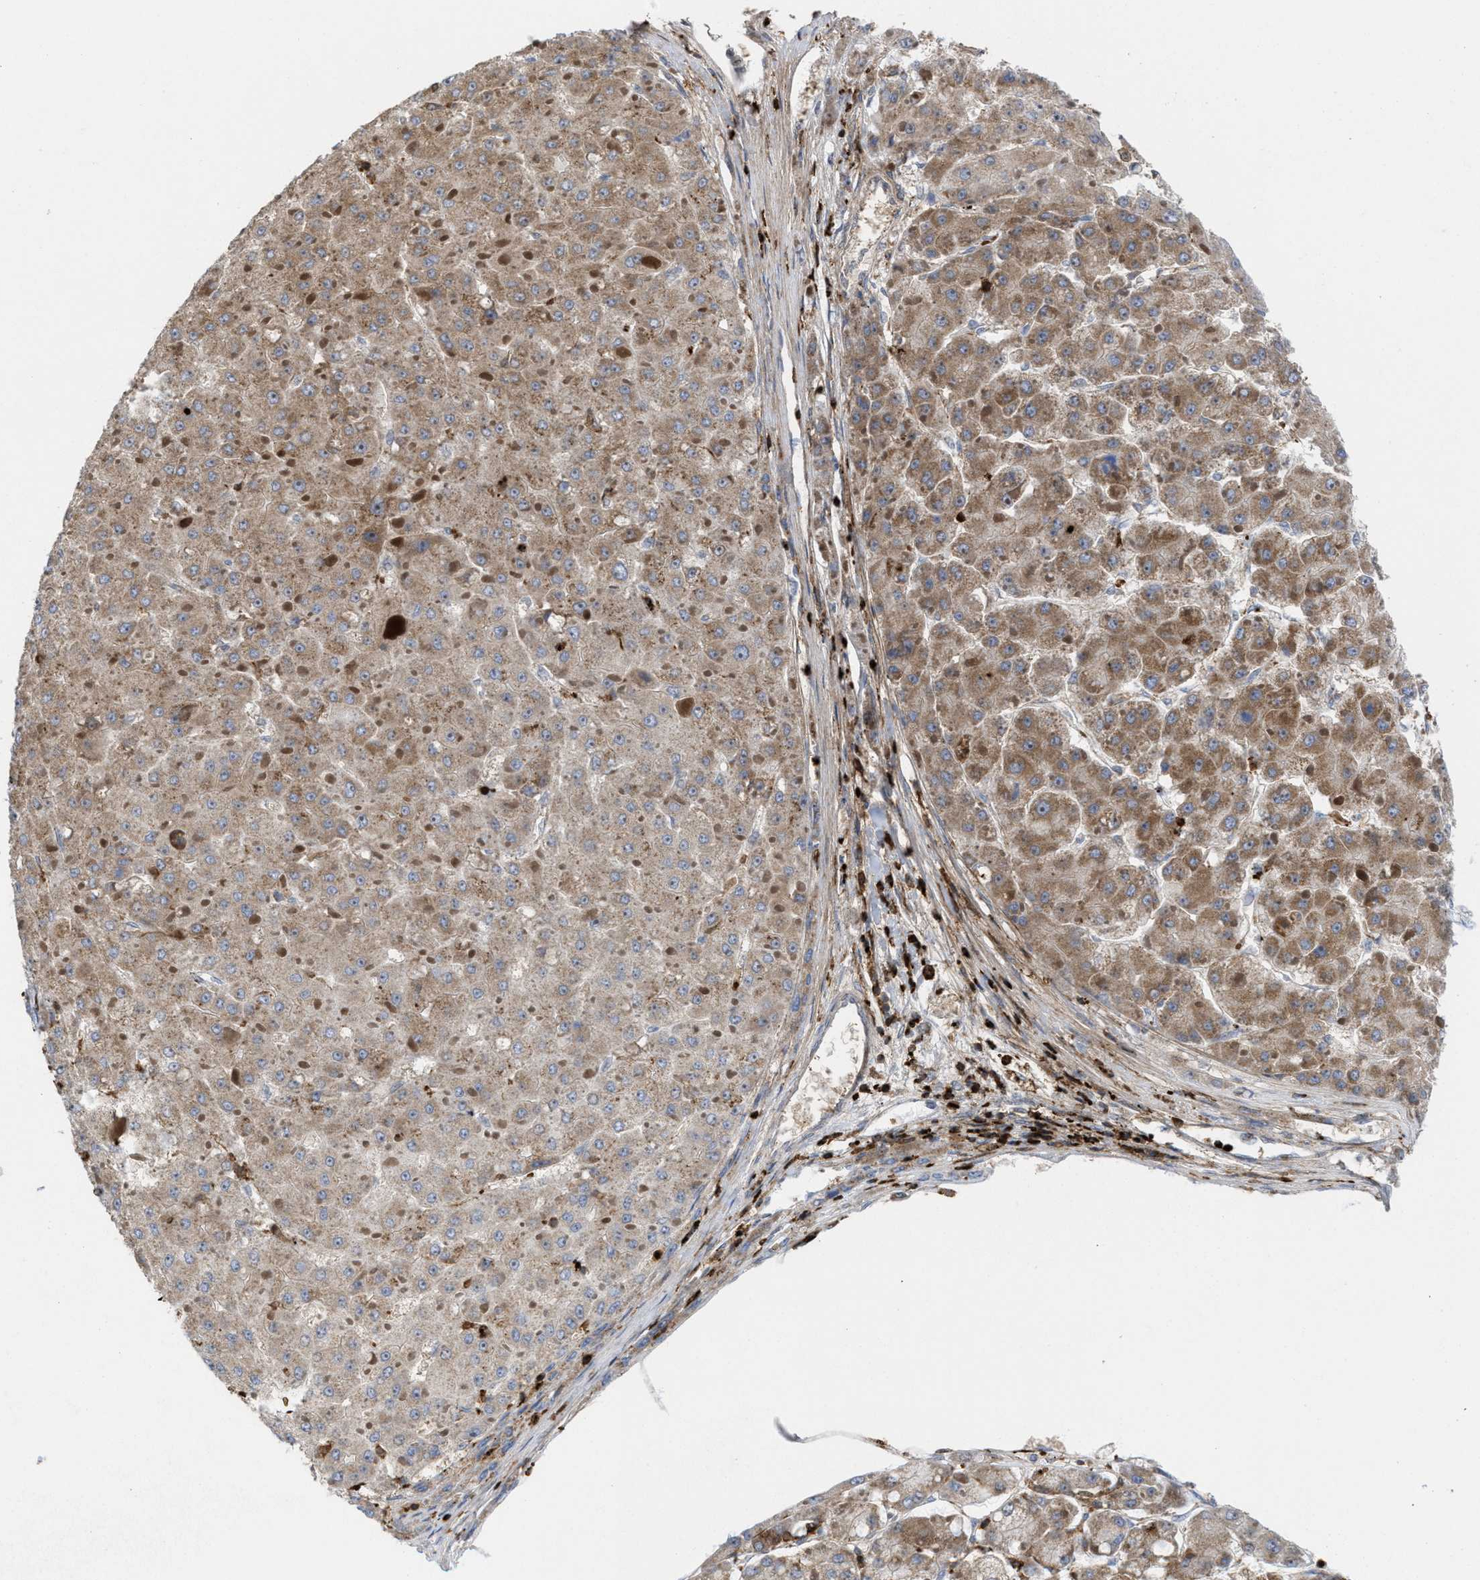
{"staining": {"intensity": "moderate", "quantity": "25%-75%", "location": "cytoplasmic/membranous"}, "tissue": "liver cancer", "cell_type": "Tumor cells", "image_type": "cancer", "snomed": [{"axis": "morphology", "description": "Carcinoma, Hepatocellular, NOS"}, {"axis": "topography", "description": "Liver"}], "caption": "Immunohistochemistry (DAB) staining of human hepatocellular carcinoma (liver) exhibits moderate cytoplasmic/membranous protein staining in about 25%-75% of tumor cells.", "gene": "PTPRE", "patient": {"sex": "female", "age": 73}}